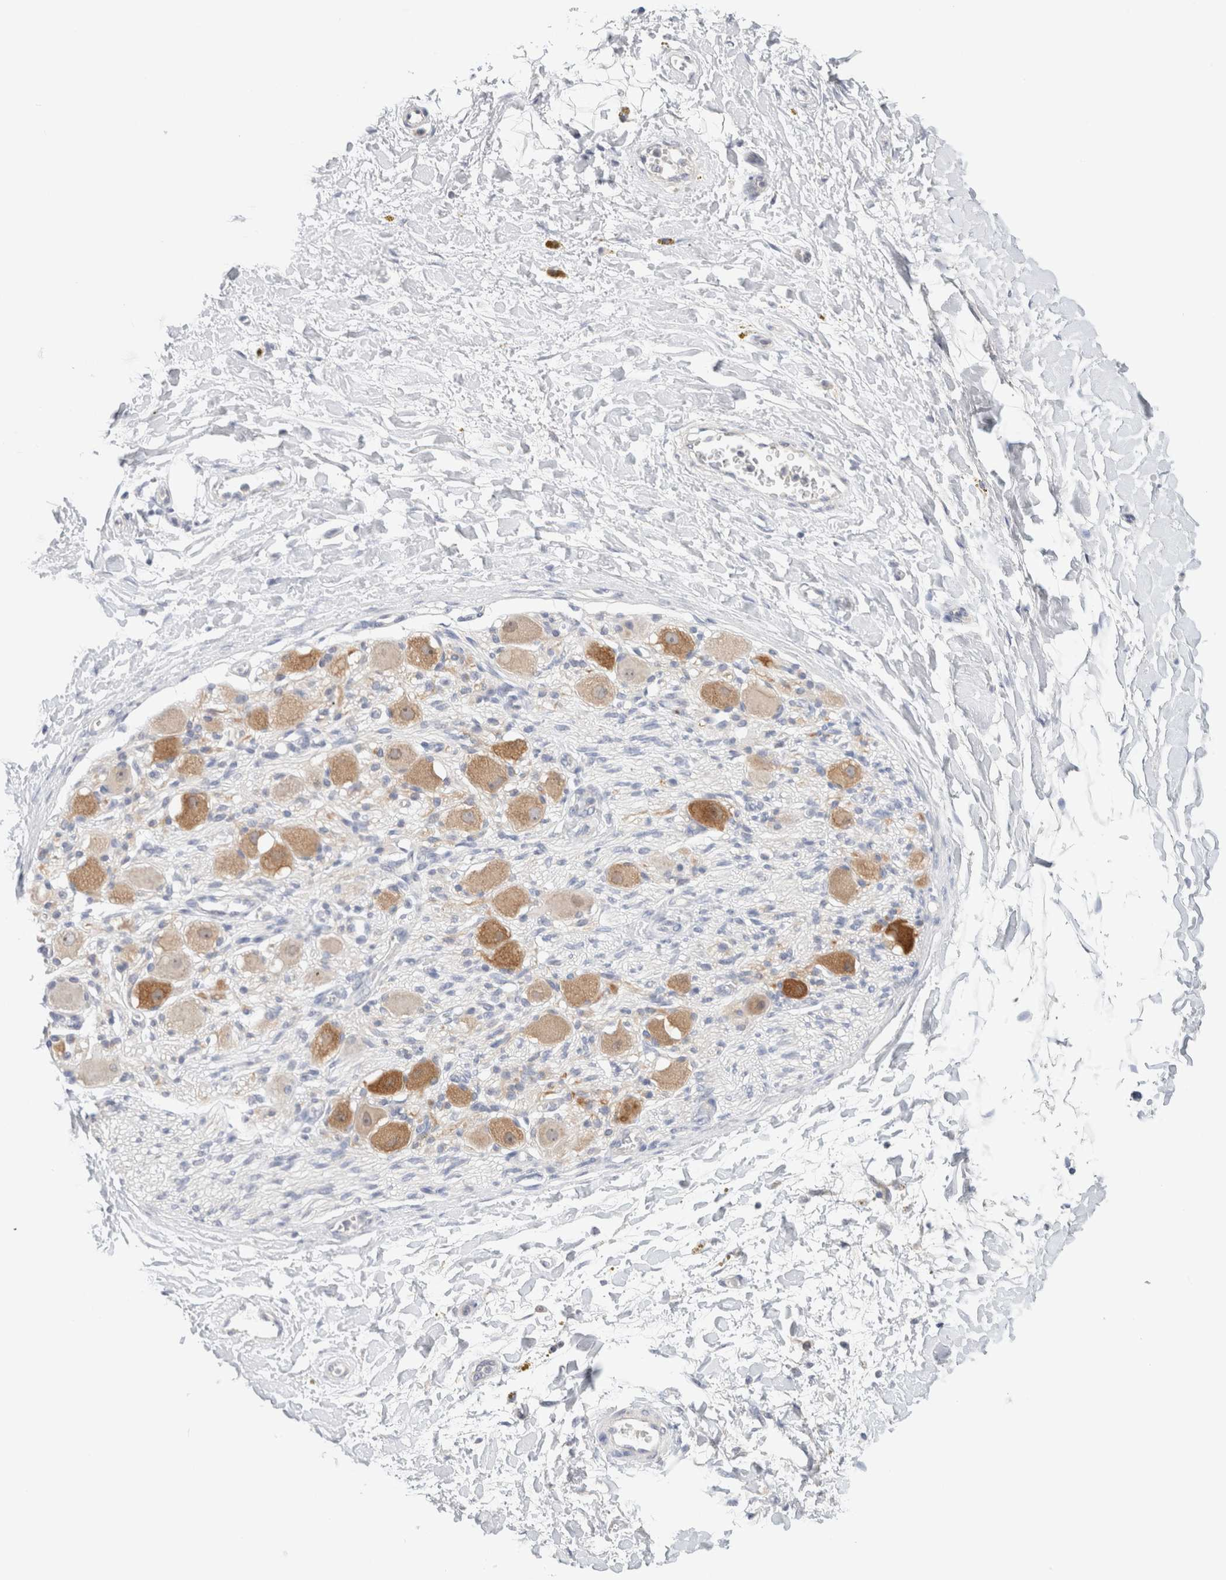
{"staining": {"intensity": "negative", "quantity": "none", "location": "none"}, "tissue": "adipose tissue", "cell_type": "Adipocytes", "image_type": "normal", "snomed": [{"axis": "morphology", "description": "Normal tissue, NOS"}, {"axis": "topography", "description": "Kidney"}, {"axis": "topography", "description": "Peripheral nerve tissue"}], "caption": "Immunohistochemical staining of benign adipose tissue exhibits no significant staining in adipocytes. The staining was performed using DAB (3,3'-diaminobenzidine) to visualize the protein expression in brown, while the nuclei were stained in blue with hematoxylin (Magnification: 20x).", "gene": "SDR16C5", "patient": {"sex": "male", "age": 7}}